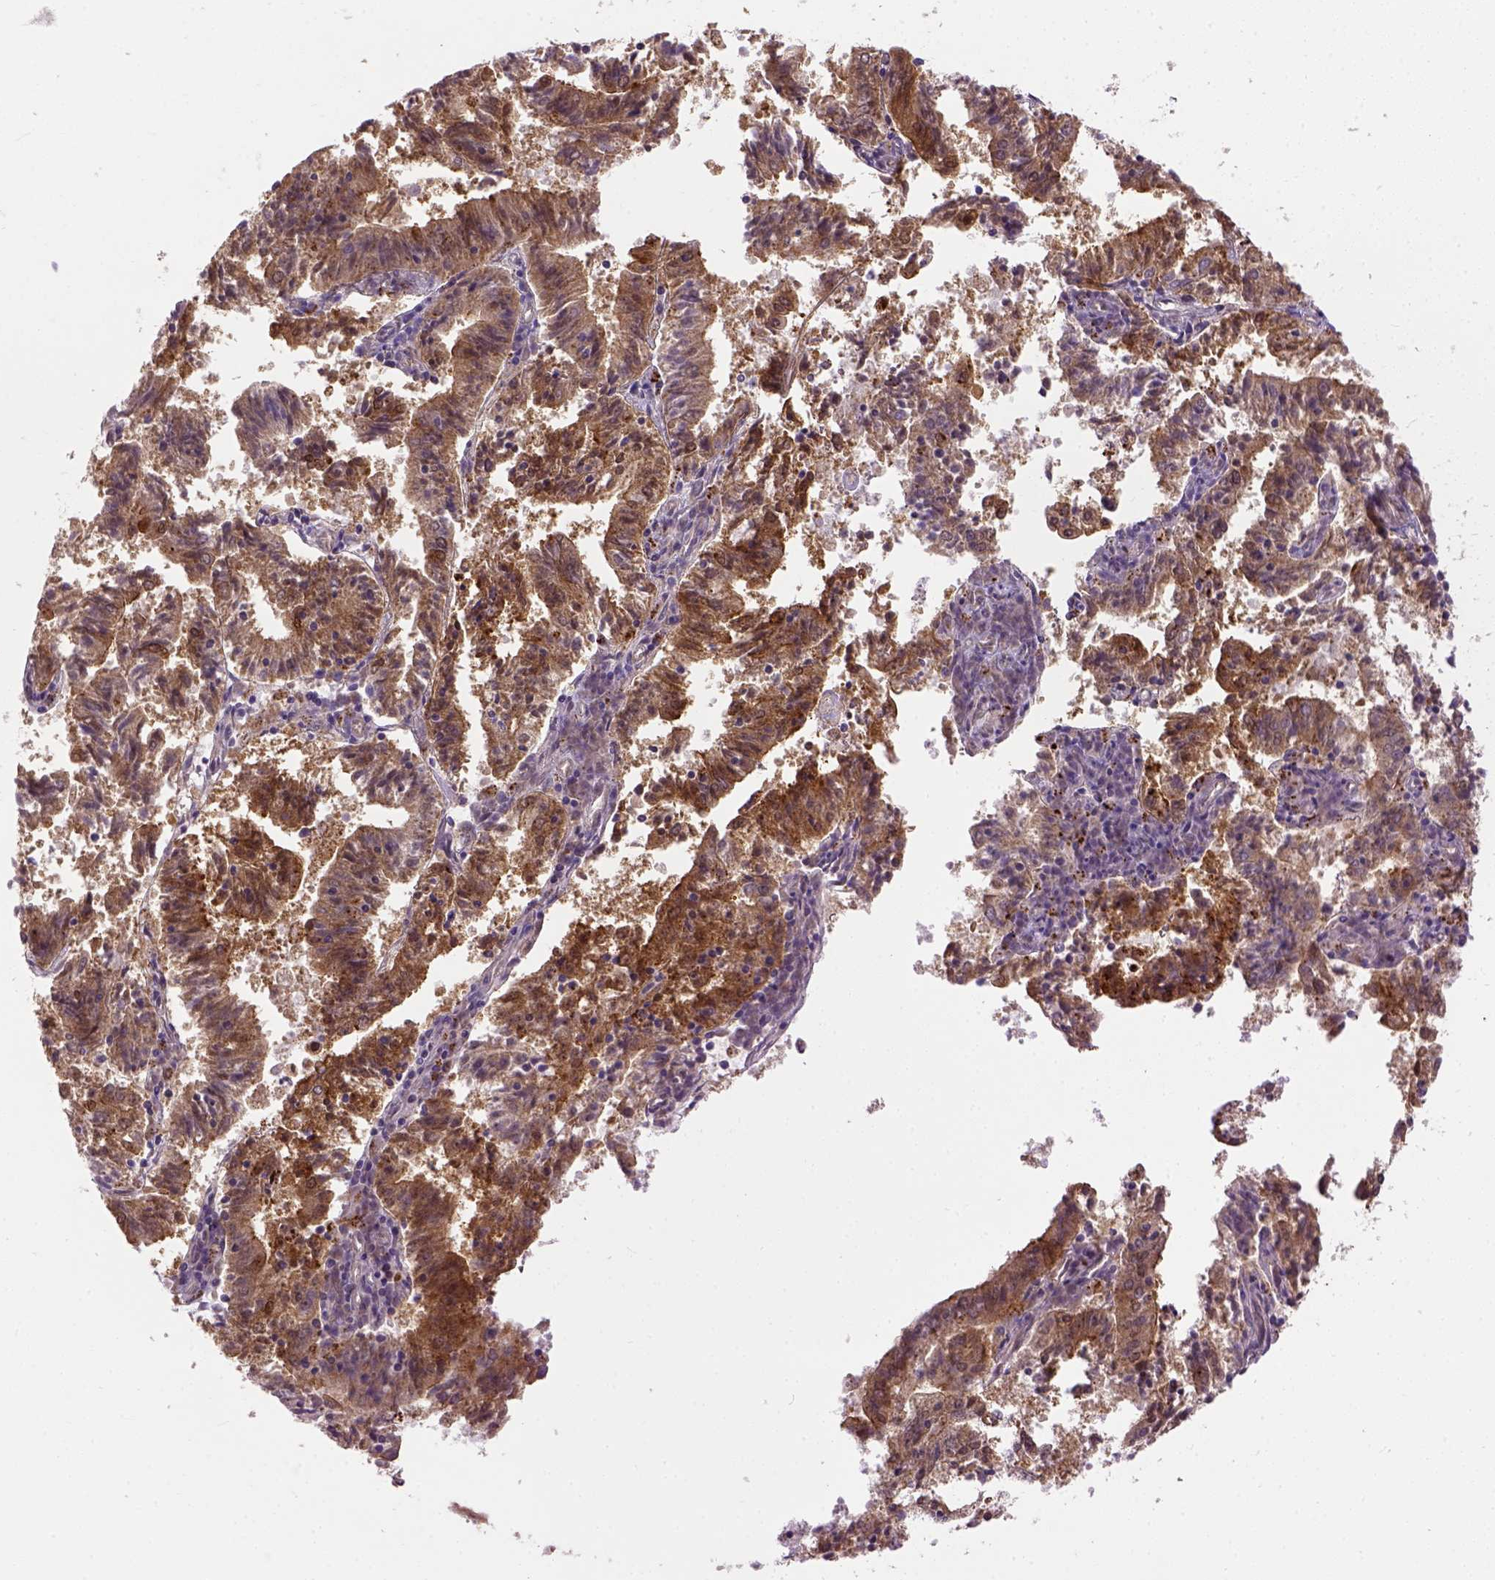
{"staining": {"intensity": "strong", "quantity": "<25%", "location": "cytoplasmic/membranous"}, "tissue": "endometrial cancer", "cell_type": "Tumor cells", "image_type": "cancer", "snomed": [{"axis": "morphology", "description": "Adenocarcinoma, NOS"}, {"axis": "topography", "description": "Endometrium"}], "caption": "Strong cytoplasmic/membranous protein expression is appreciated in approximately <25% of tumor cells in endometrial adenocarcinoma.", "gene": "KAZN", "patient": {"sex": "female", "age": 82}}